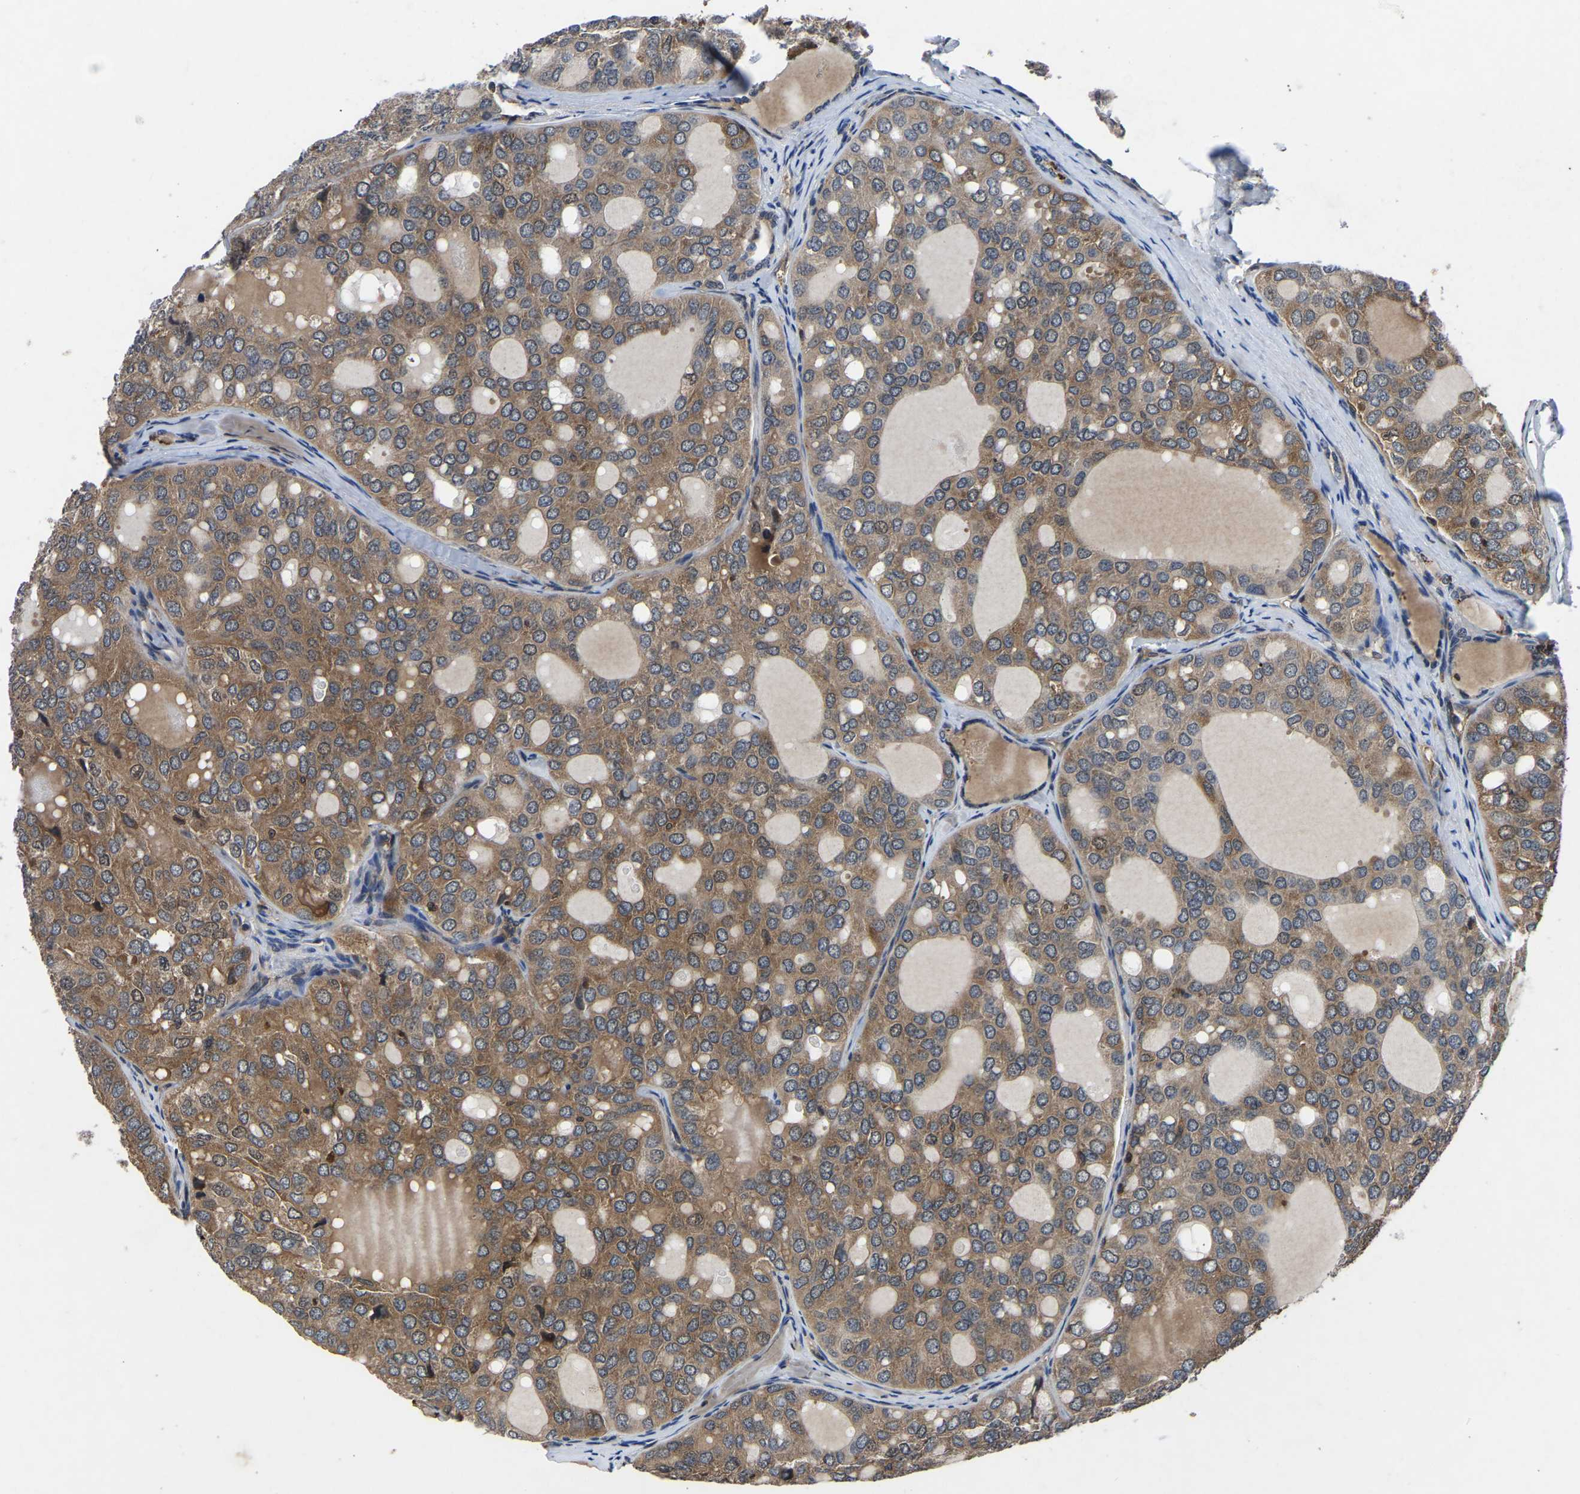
{"staining": {"intensity": "moderate", "quantity": ">75%", "location": "cytoplasmic/membranous"}, "tissue": "thyroid cancer", "cell_type": "Tumor cells", "image_type": "cancer", "snomed": [{"axis": "morphology", "description": "Follicular adenoma carcinoma, NOS"}, {"axis": "topography", "description": "Thyroid gland"}], "caption": "Follicular adenoma carcinoma (thyroid) stained with immunohistochemistry reveals moderate cytoplasmic/membranous staining in approximately >75% of tumor cells.", "gene": "FGD5", "patient": {"sex": "male", "age": 75}}